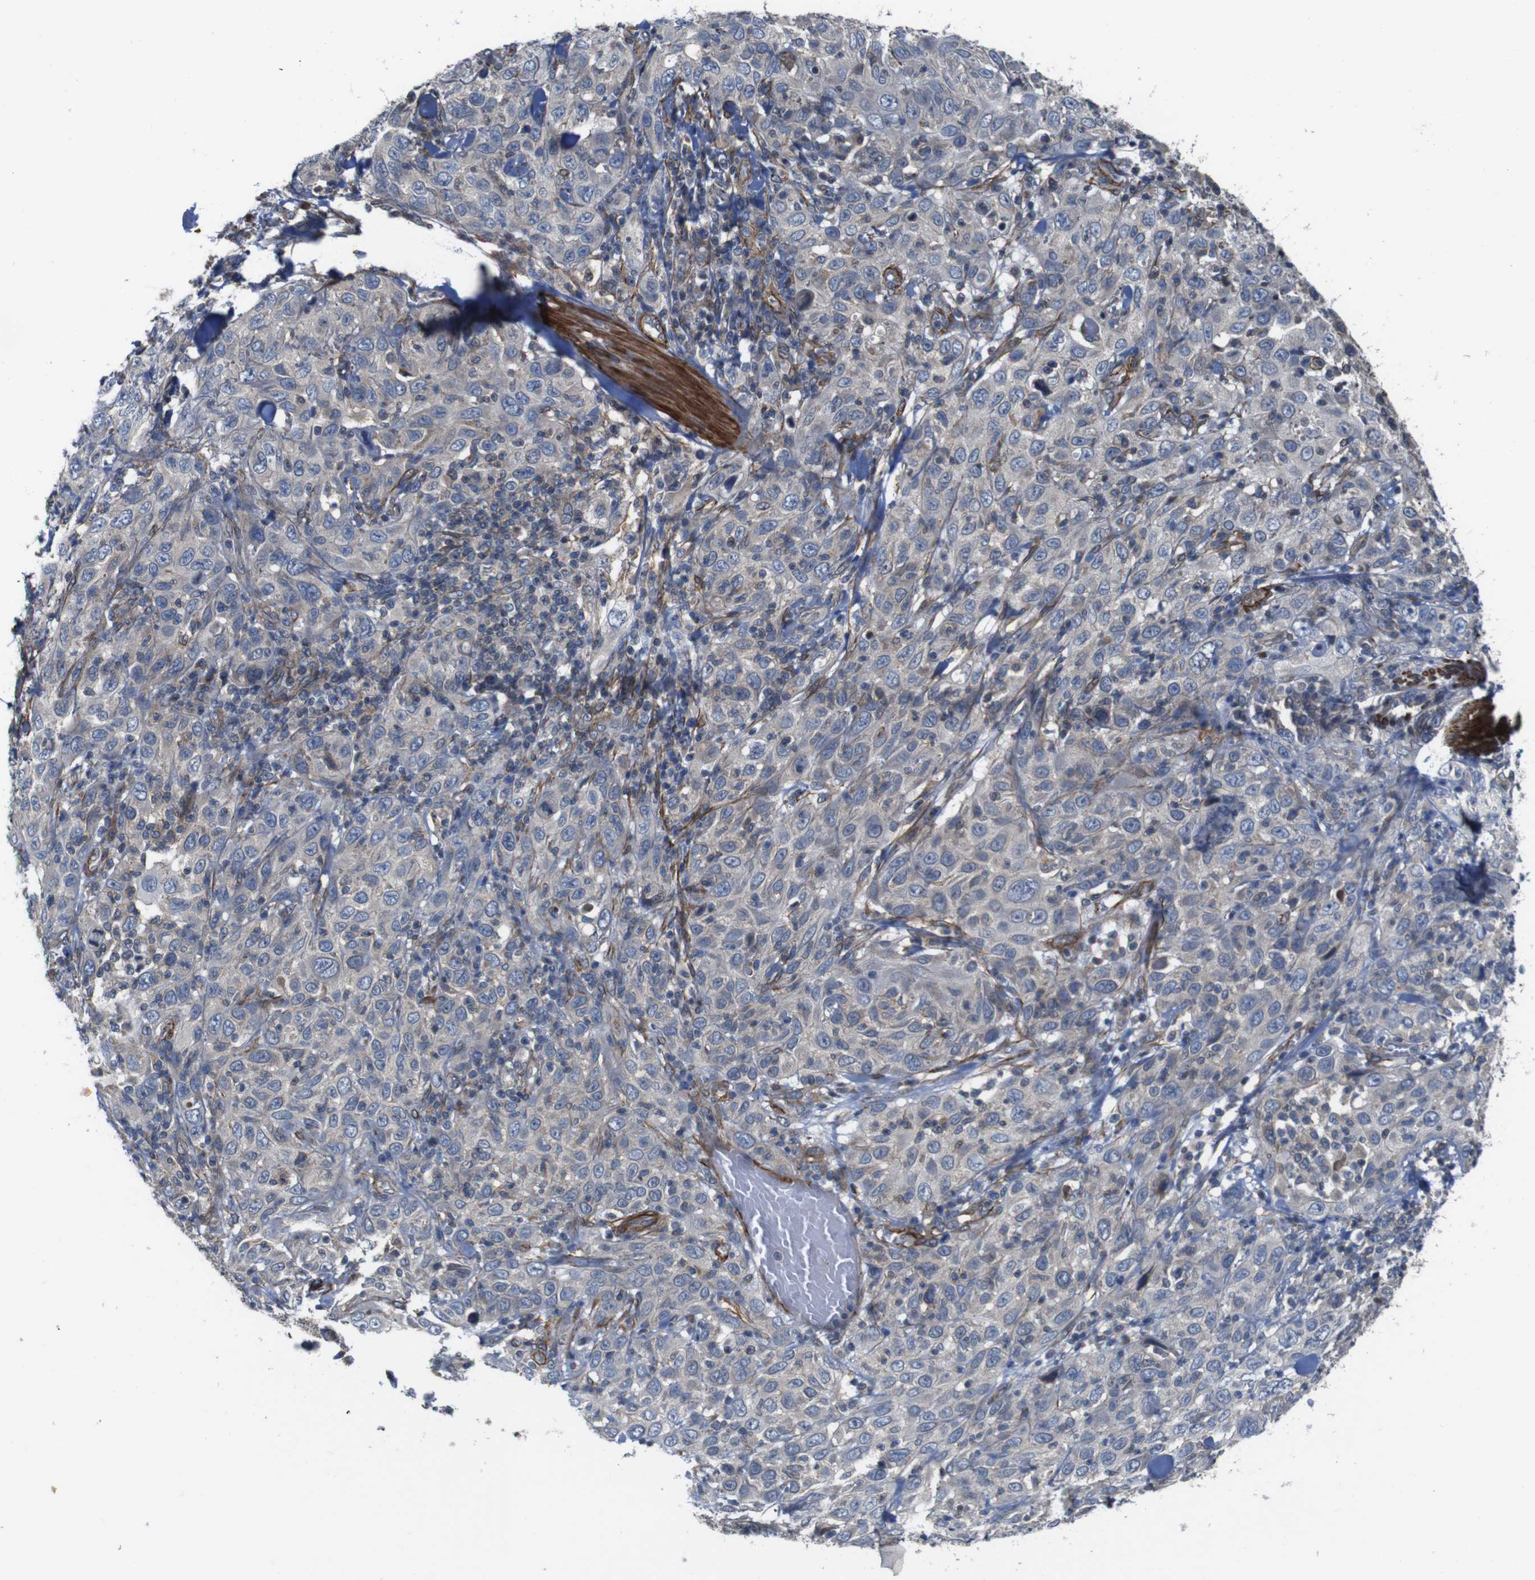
{"staining": {"intensity": "negative", "quantity": "none", "location": "none"}, "tissue": "skin cancer", "cell_type": "Tumor cells", "image_type": "cancer", "snomed": [{"axis": "morphology", "description": "Squamous cell carcinoma, NOS"}, {"axis": "topography", "description": "Skin"}], "caption": "DAB immunohistochemical staining of skin cancer (squamous cell carcinoma) shows no significant expression in tumor cells.", "gene": "GGT7", "patient": {"sex": "female", "age": 88}}